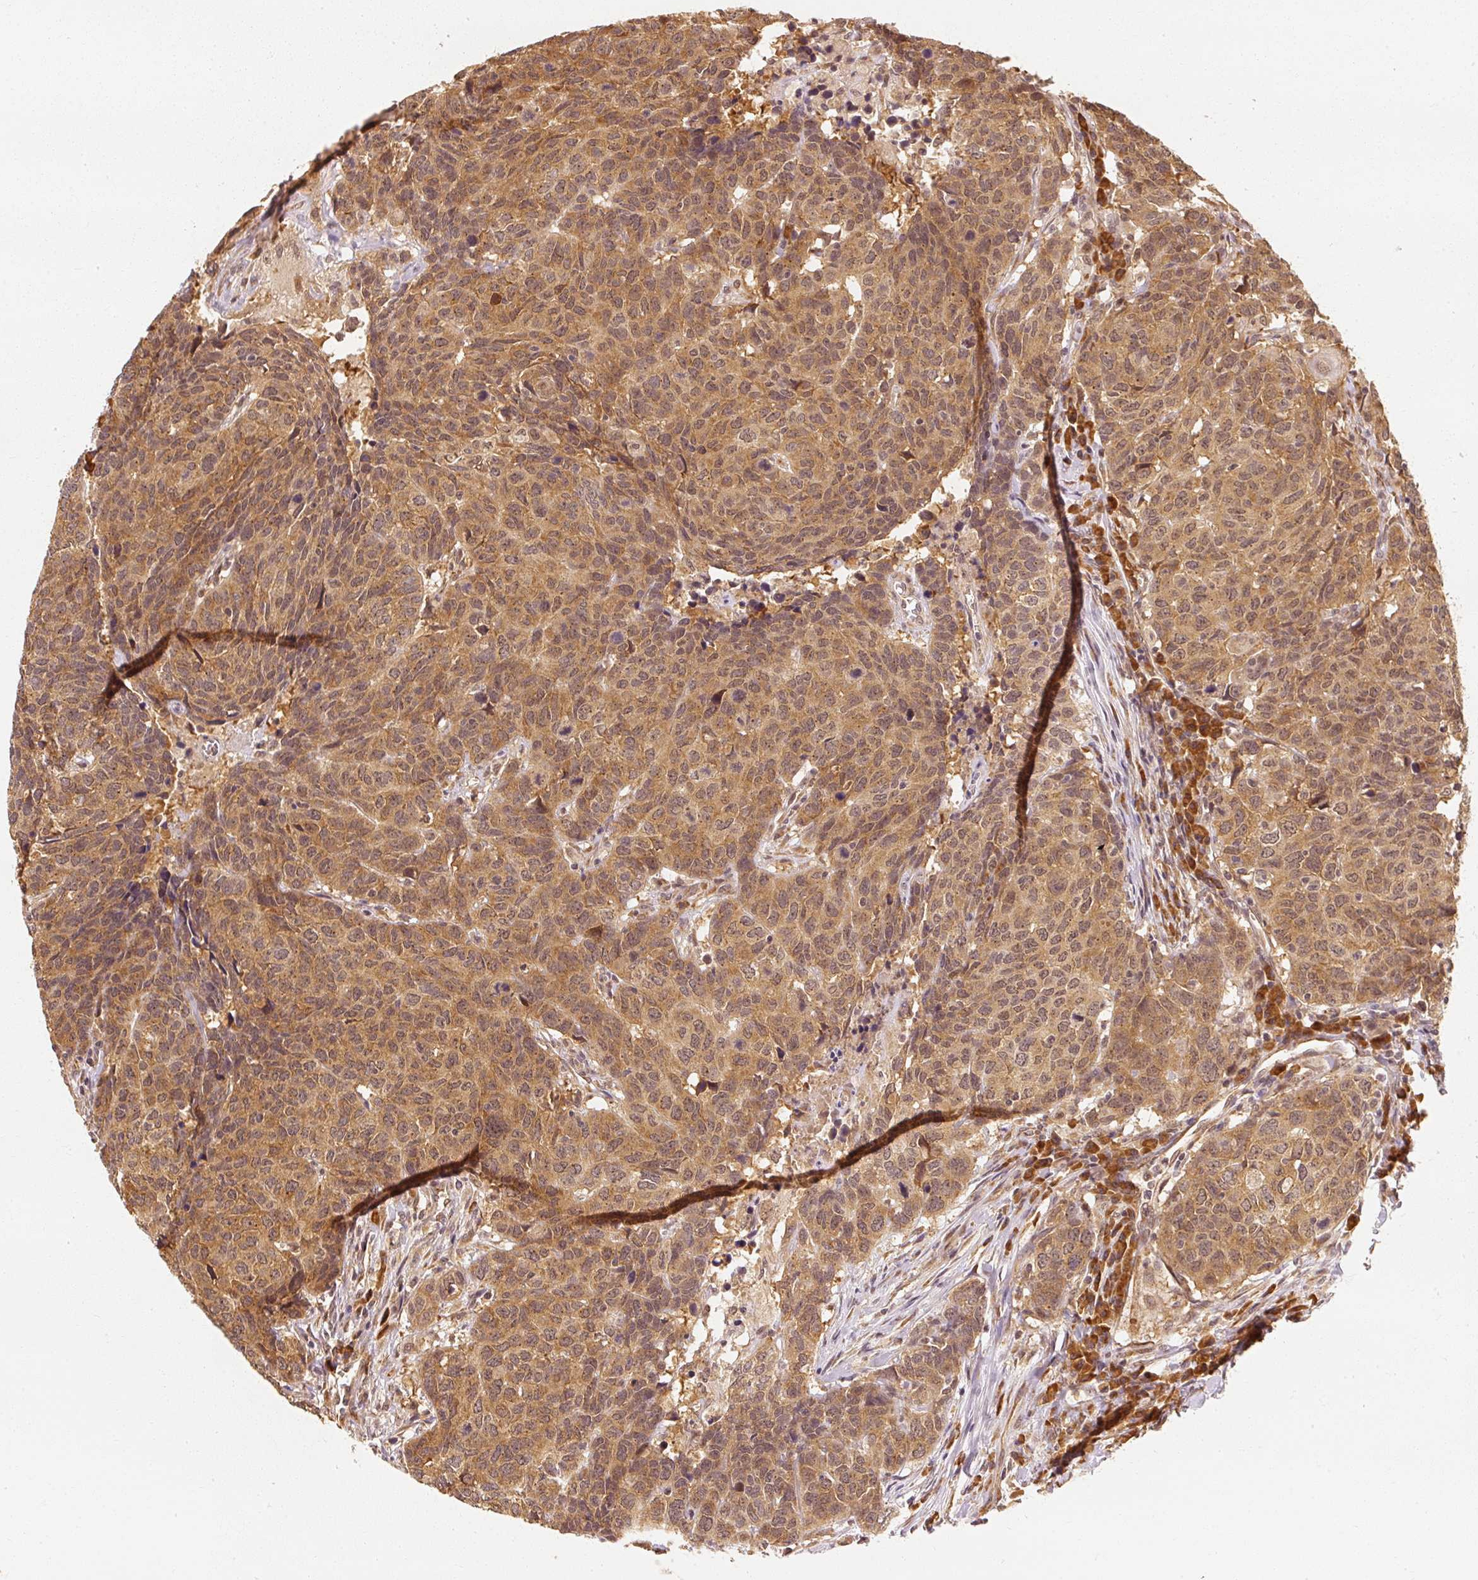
{"staining": {"intensity": "moderate", "quantity": ">75%", "location": "cytoplasmic/membranous"}, "tissue": "head and neck cancer", "cell_type": "Tumor cells", "image_type": "cancer", "snomed": [{"axis": "morphology", "description": "Normal tissue, NOS"}, {"axis": "morphology", "description": "Squamous cell carcinoma, NOS"}, {"axis": "topography", "description": "Skeletal muscle"}, {"axis": "topography", "description": "Vascular tissue"}, {"axis": "topography", "description": "Peripheral nerve tissue"}, {"axis": "topography", "description": "Head-Neck"}], "caption": "An image showing moderate cytoplasmic/membranous positivity in approximately >75% of tumor cells in head and neck cancer (squamous cell carcinoma), as visualized by brown immunohistochemical staining.", "gene": "EEF1A2", "patient": {"sex": "male", "age": 66}}